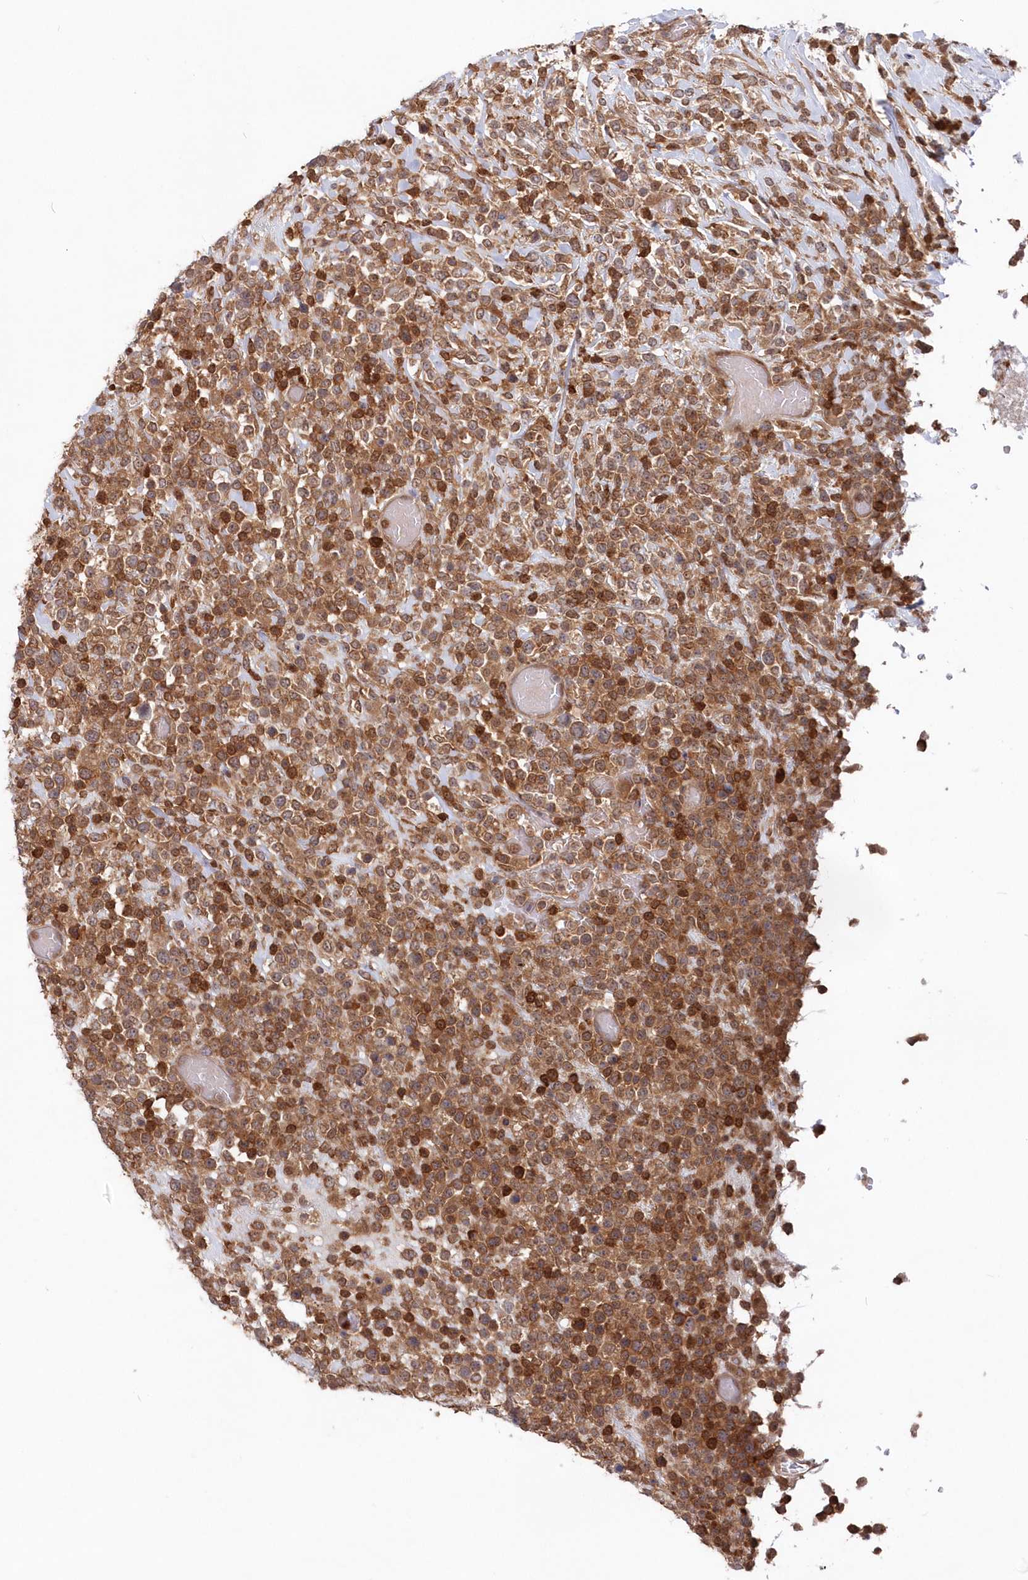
{"staining": {"intensity": "moderate", "quantity": ">75%", "location": "cytoplasmic/membranous"}, "tissue": "lymphoma", "cell_type": "Tumor cells", "image_type": "cancer", "snomed": [{"axis": "morphology", "description": "Malignant lymphoma, non-Hodgkin's type, High grade"}, {"axis": "topography", "description": "Colon"}], "caption": "This micrograph demonstrates immunohistochemistry staining of lymphoma, with medium moderate cytoplasmic/membranous staining in about >75% of tumor cells.", "gene": "ABHD14B", "patient": {"sex": "female", "age": 53}}